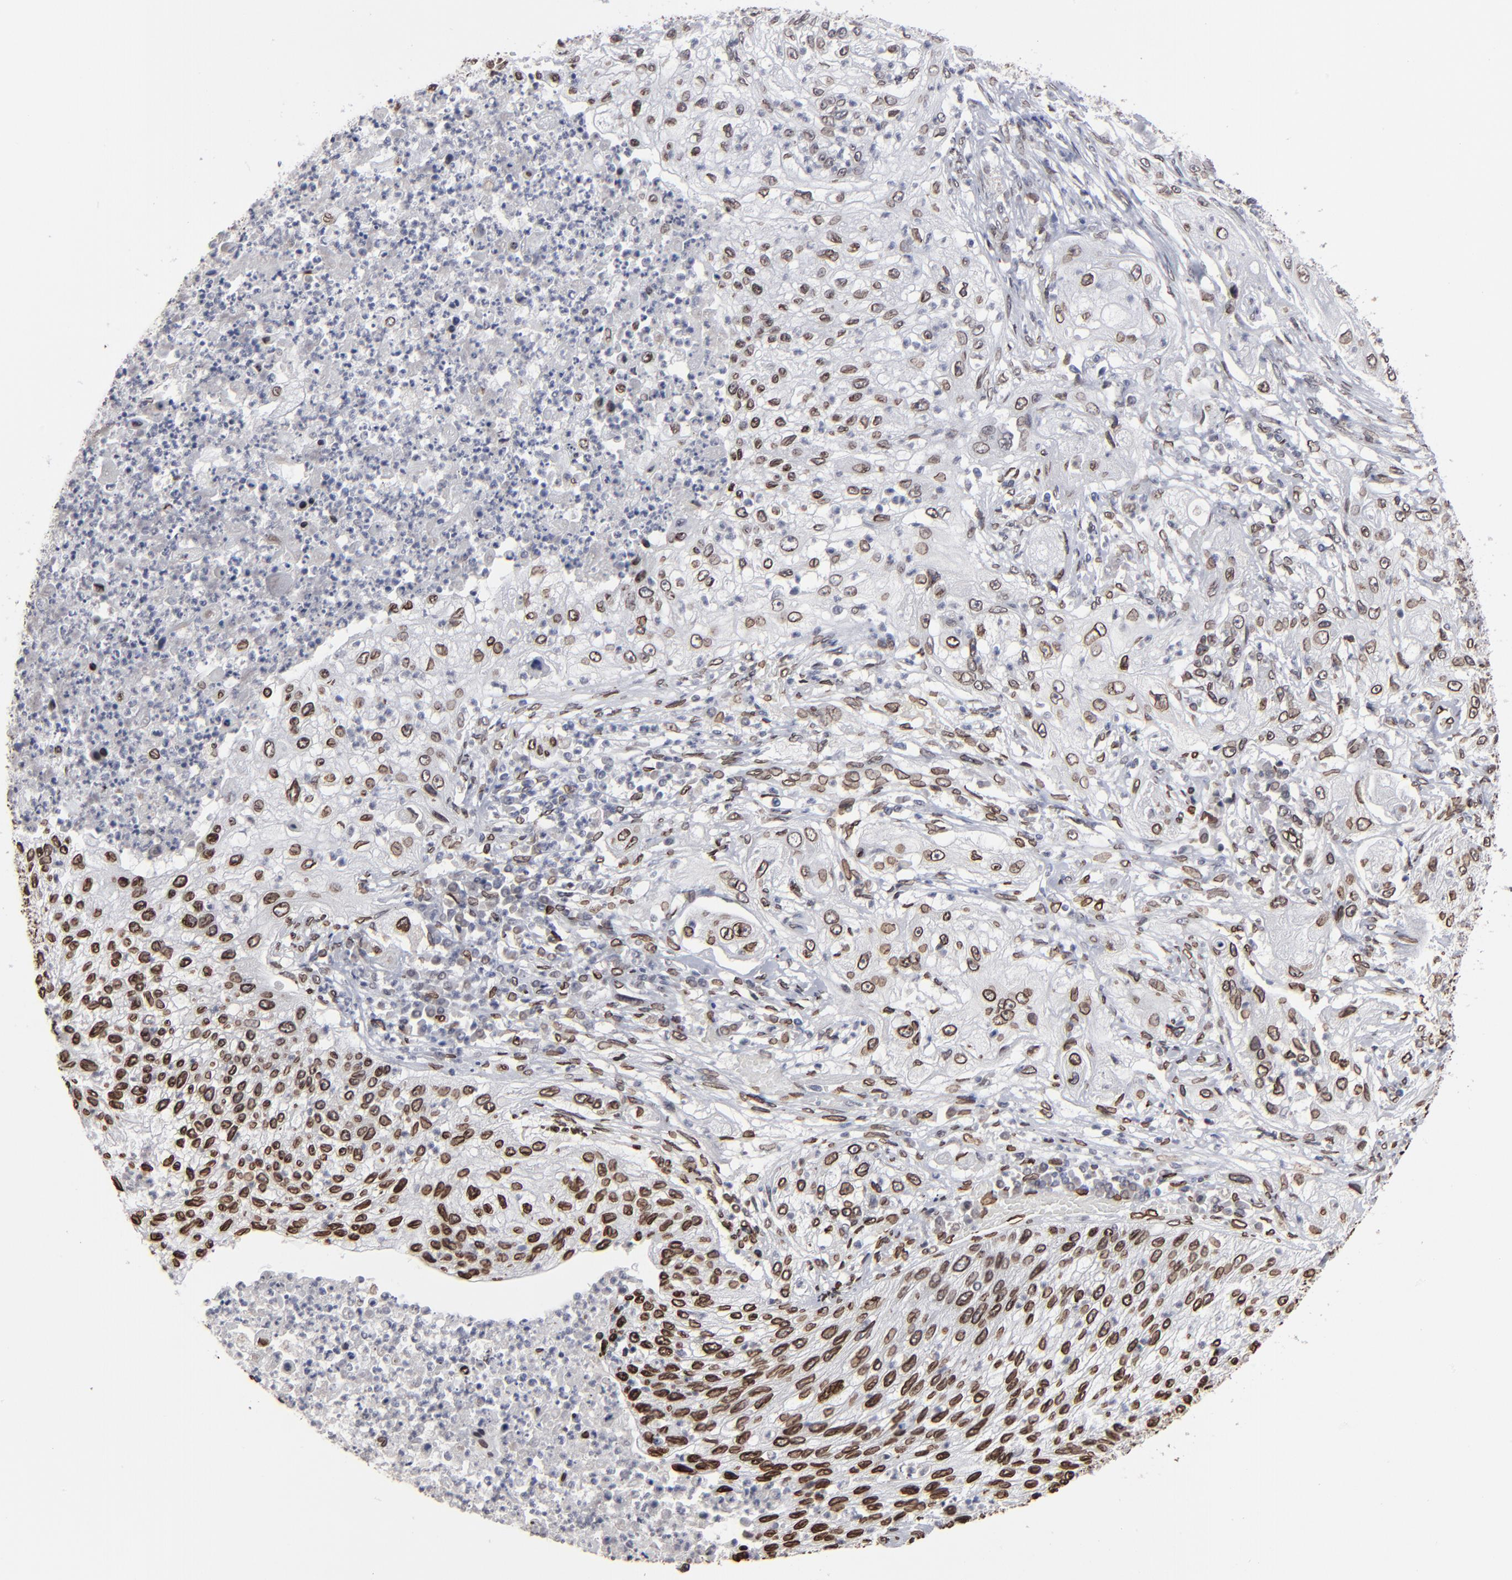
{"staining": {"intensity": "moderate", "quantity": "25%-75%", "location": "nuclear"}, "tissue": "lung cancer", "cell_type": "Tumor cells", "image_type": "cancer", "snomed": [{"axis": "morphology", "description": "Inflammation, NOS"}, {"axis": "morphology", "description": "Squamous cell carcinoma, NOS"}, {"axis": "topography", "description": "Lymph node"}, {"axis": "topography", "description": "Soft tissue"}, {"axis": "topography", "description": "Lung"}], "caption": "Tumor cells show moderate nuclear expression in approximately 25%-75% of cells in lung cancer. (DAB IHC with brightfield microscopy, high magnification).", "gene": "BAZ1A", "patient": {"sex": "male", "age": 66}}